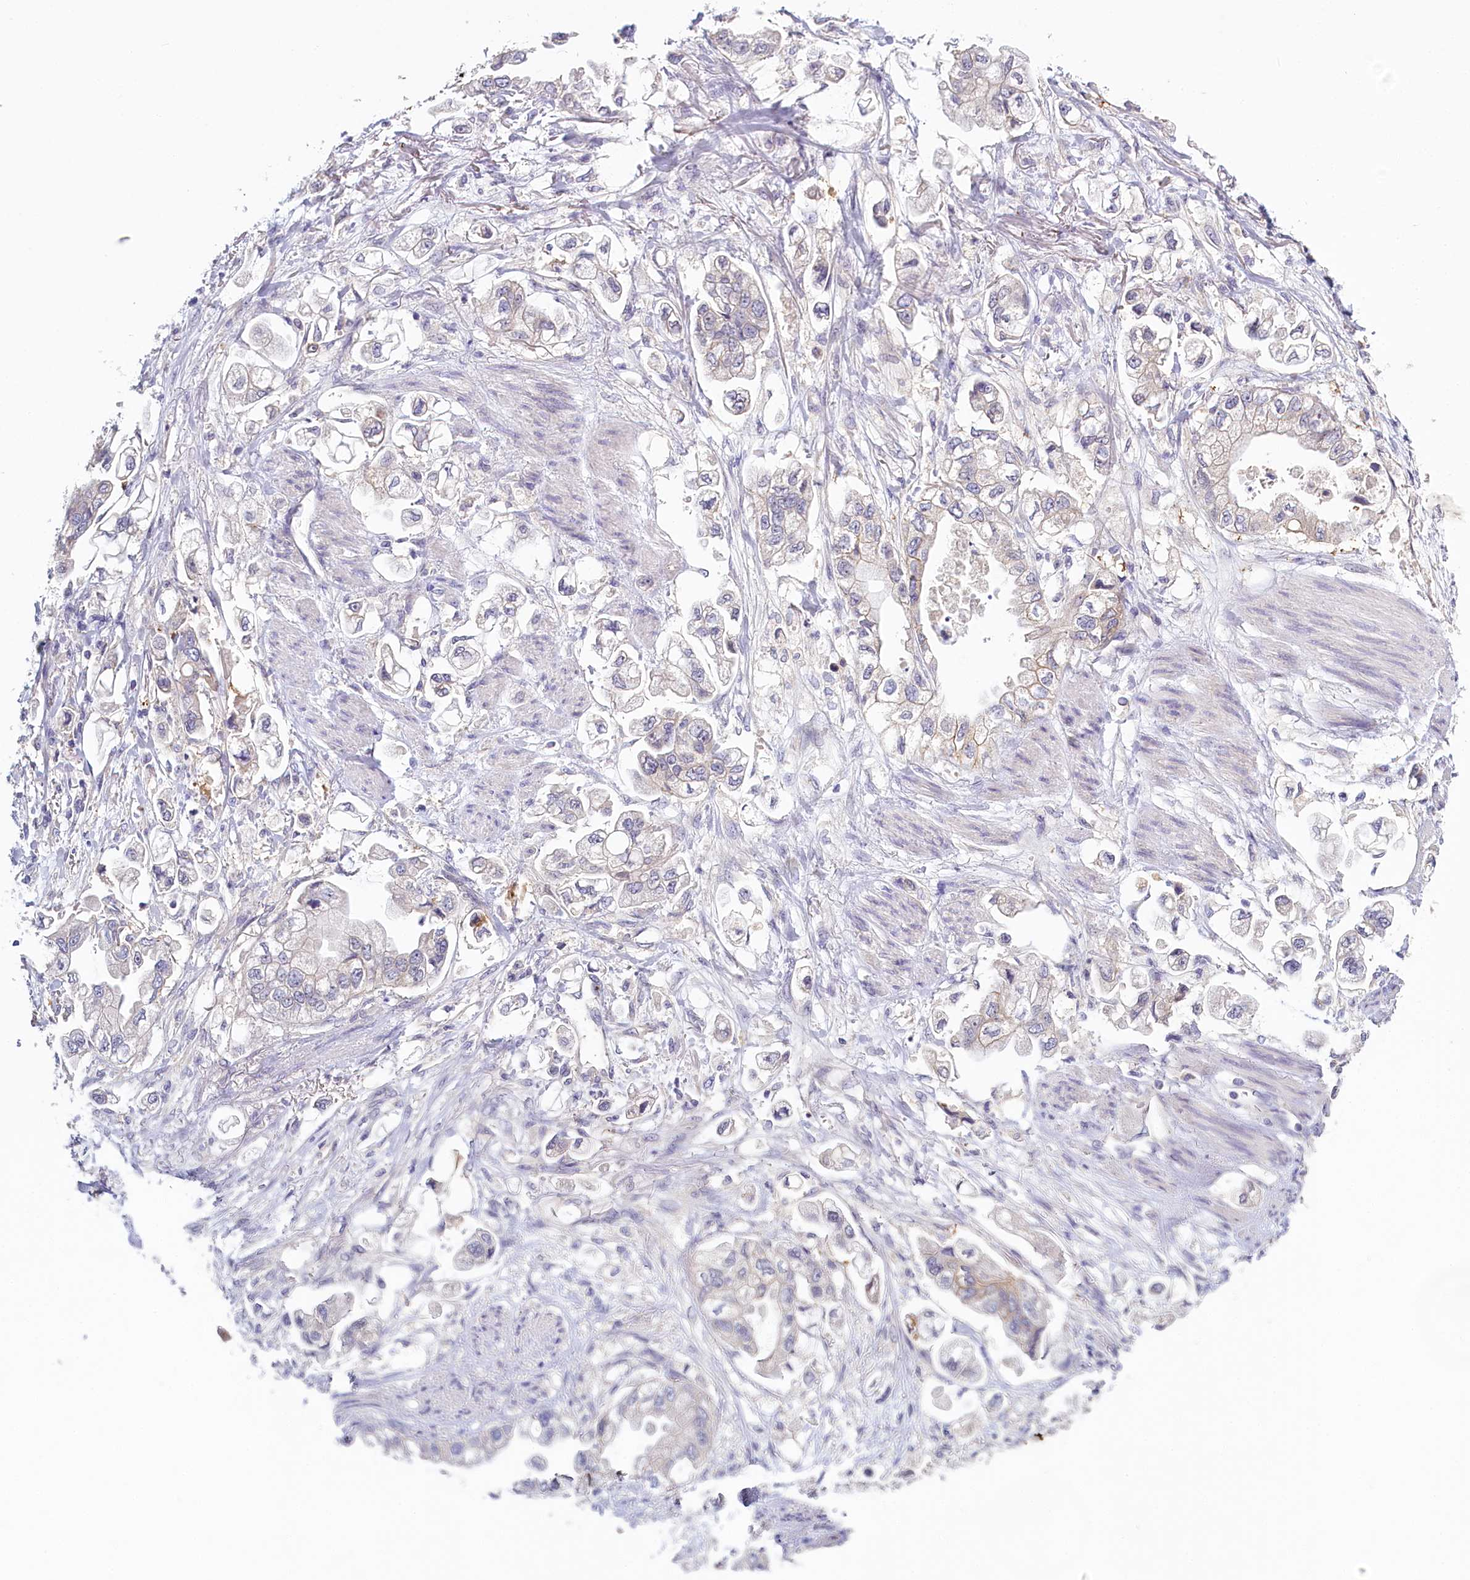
{"staining": {"intensity": "weak", "quantity": "<25%", "location": "cytoplasmic/membranous"}, "tissue": "stomach cancer", "cell_type": "Tumor cells", "image_type": "cancer", "snomed": [{"axis": "morphology", "description": "Adenocarcinoma, NOS"}, {"axis": "topography", "description": "Stomach"}], "caption": "Tumor cells show no significant staining in stomach adenocarcinoma.", "gene": "PDE6D", "patient": {"sex": "male", "age": 62}}